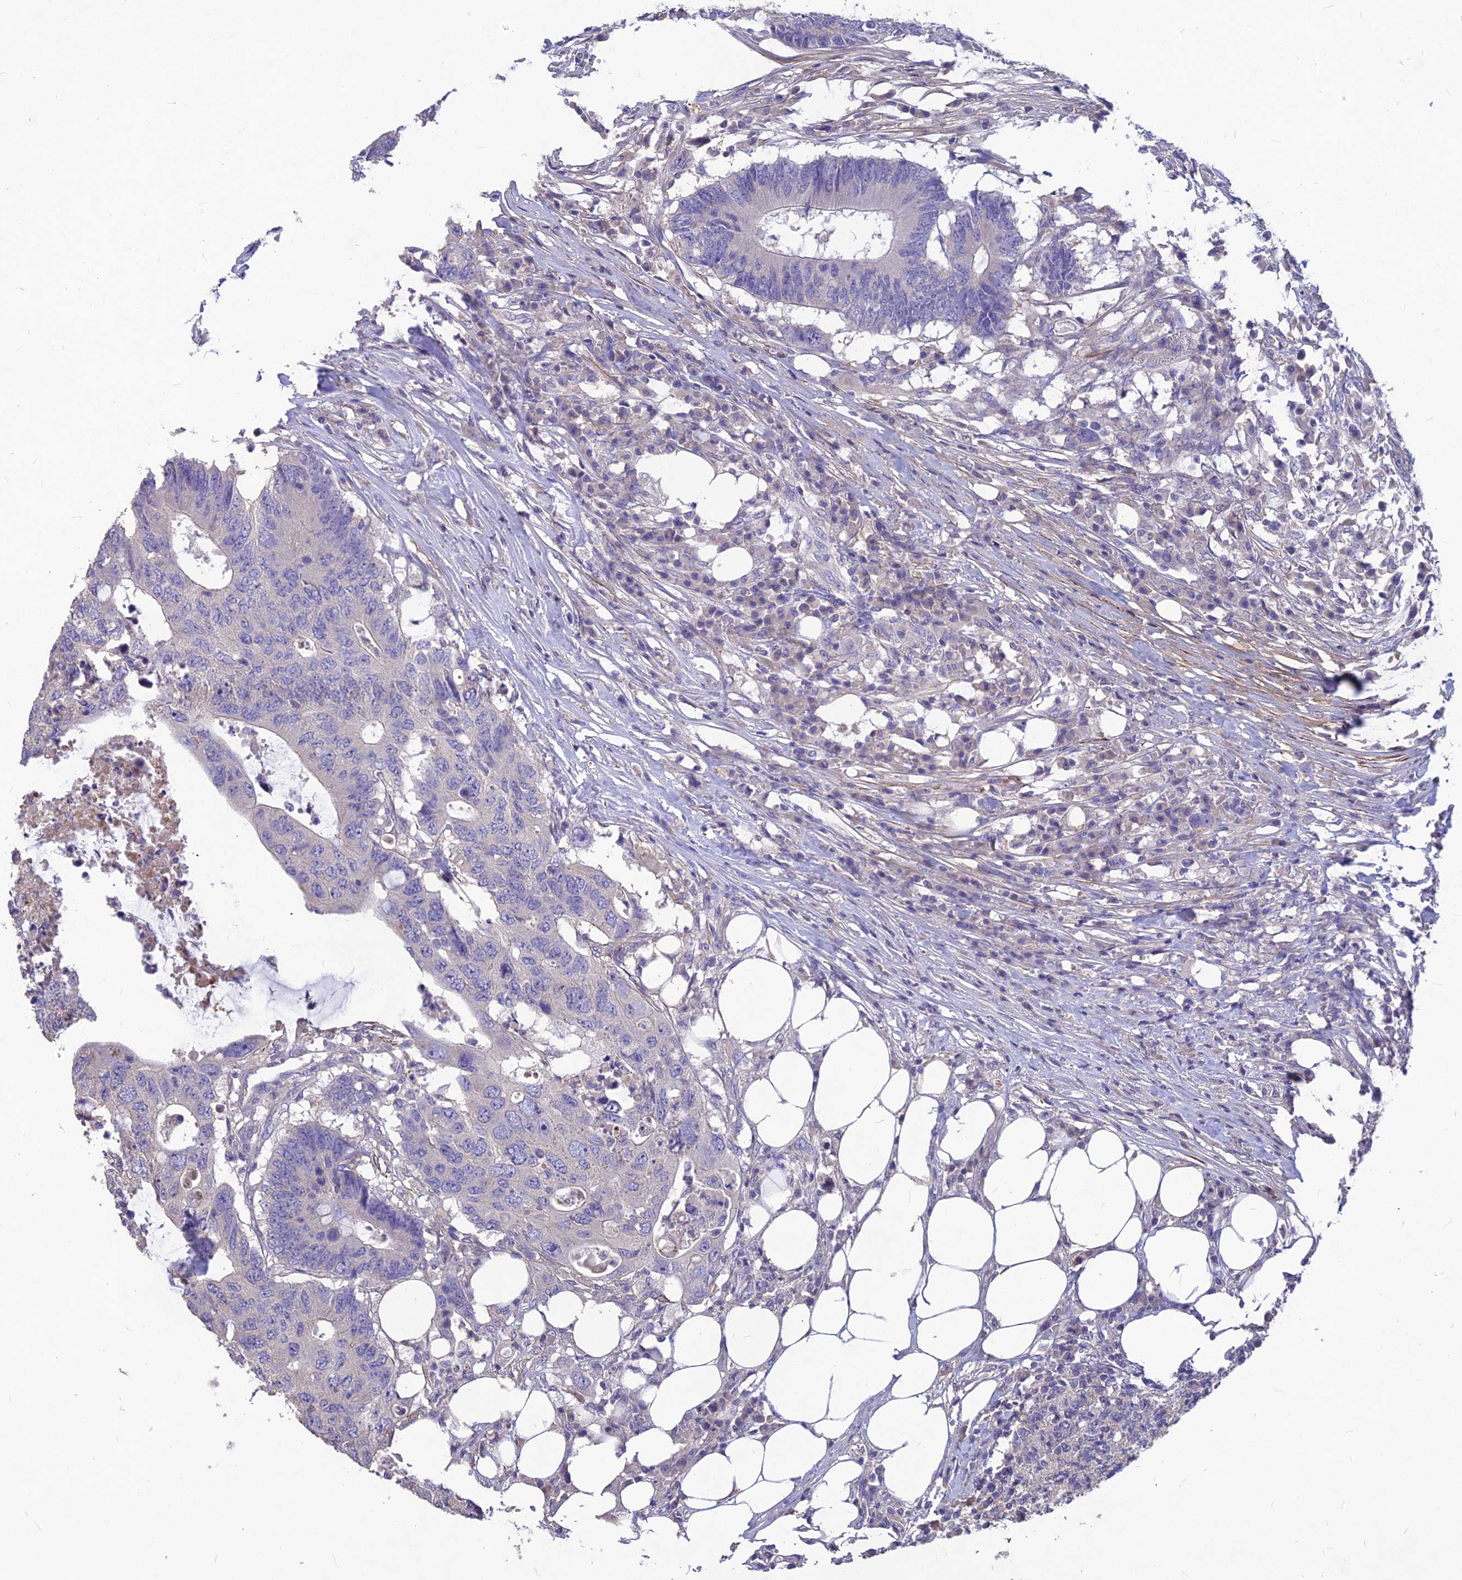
{"staining": {"intensity": "negative", "quantity": "none", "location": "none"}, "tissue": "colorectal cancer", "cell_type": "Tumor cells", "image_type": "cancer", "snomed": [{"axis": "morphology", "description": "Adenocarcinoma, NOS"}, {"axis": "topography", "description": "Colon"}], "caption": "Protein analysis of adenocarcinoma (colorectal) reveals no significant expression in tumor cells.", "gene": "CLUH", "patient": {"sex": "male", "age": 71}}